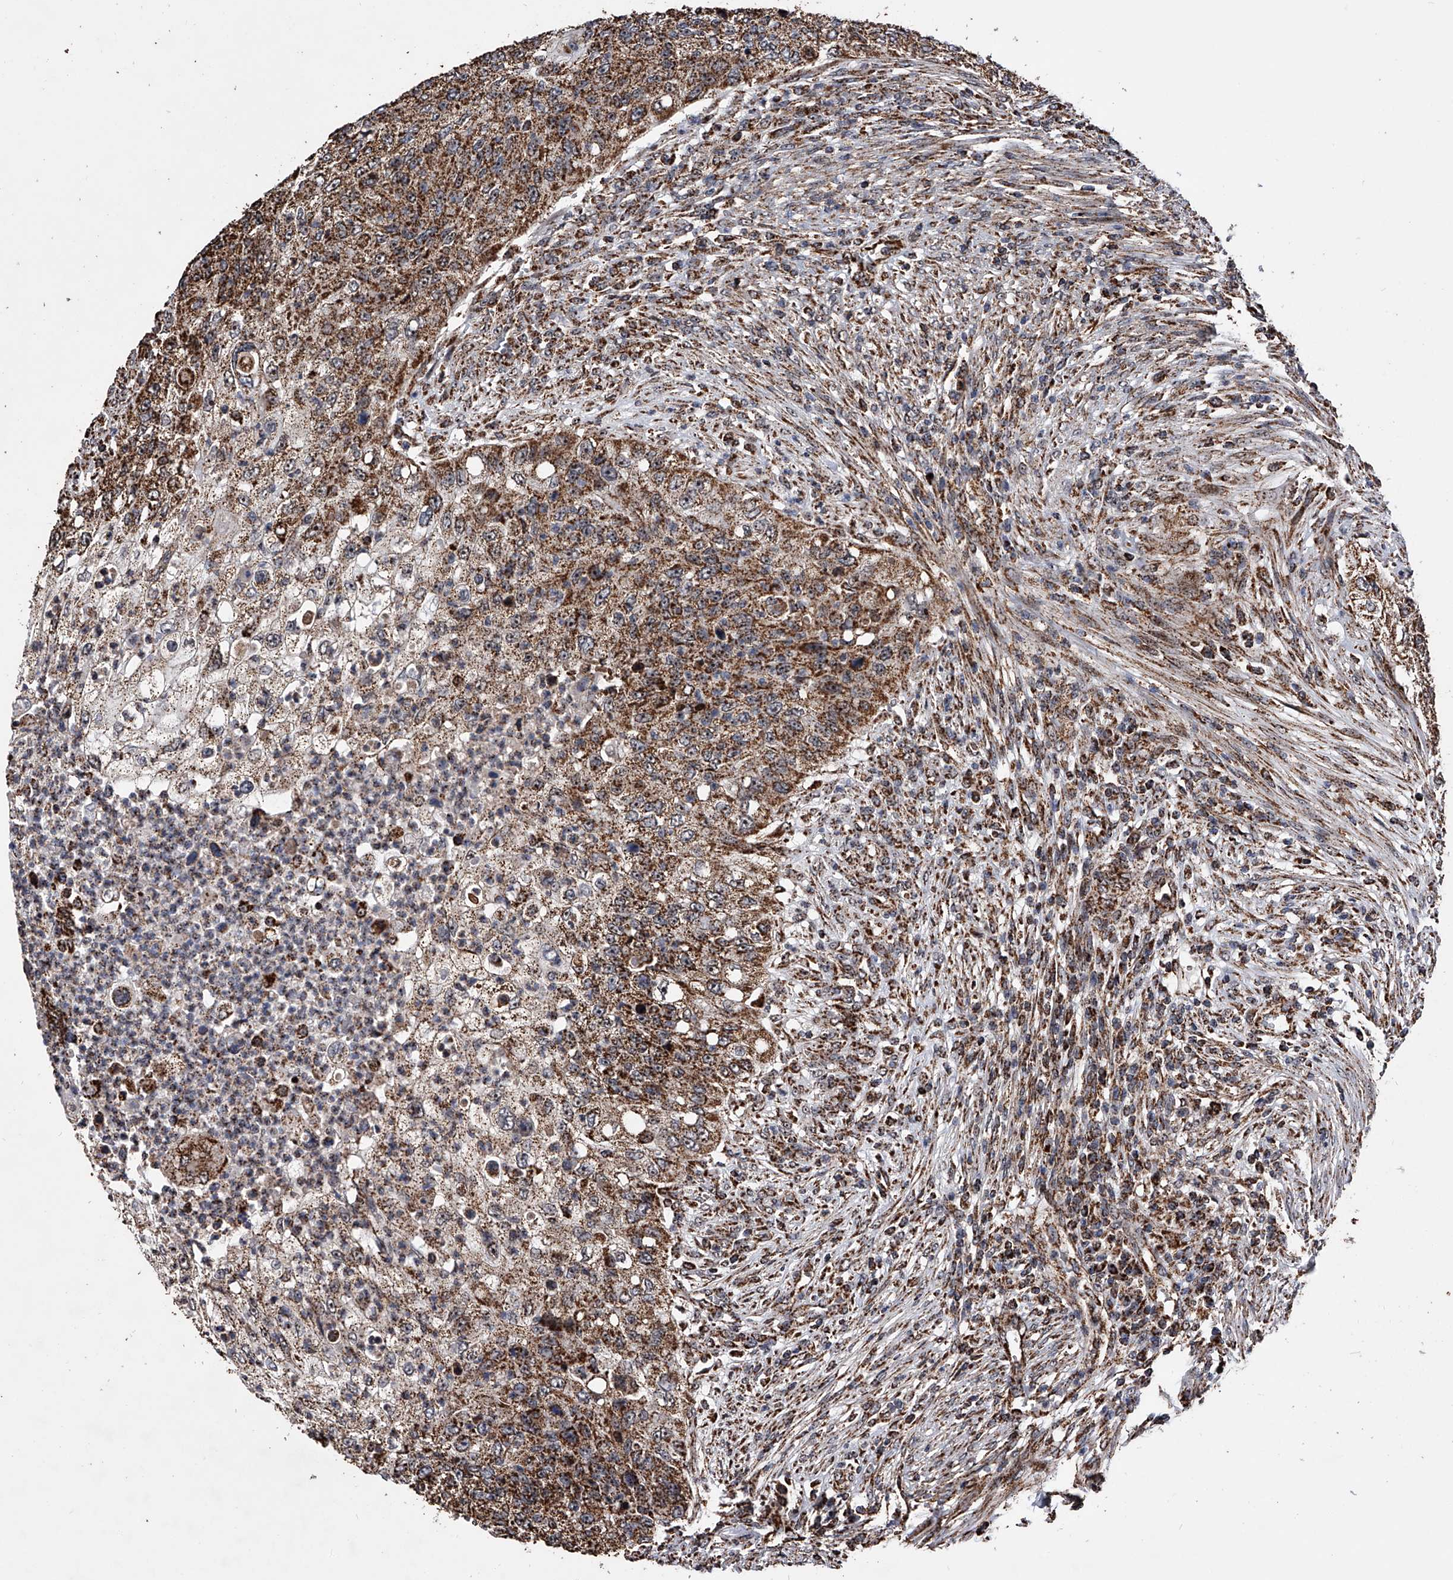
{"staining": {"intensity": "moderate", "quantity": ">75%", "location": "cytoplasmic/membranous"}, "tissue": "urothelial cancer", "cell_type": "Tumor cells", "image_type": "cancer", "snomed": [{"axis": "morphology", "description": "Urothelial carcinoma, High grade"}, {"axis": "topography", "description": "Urinary bladder"}], "caption": "An immunohistochemistry (IHC) micrograph of neoplastic tissue is shown. Protein staining in brown shows moderate cytoplasmic/membranous positivity in urothelial cancer within tumor cells.", "gene": "SMPDL3A", "patient": {"sex": "female", "age": 60}}